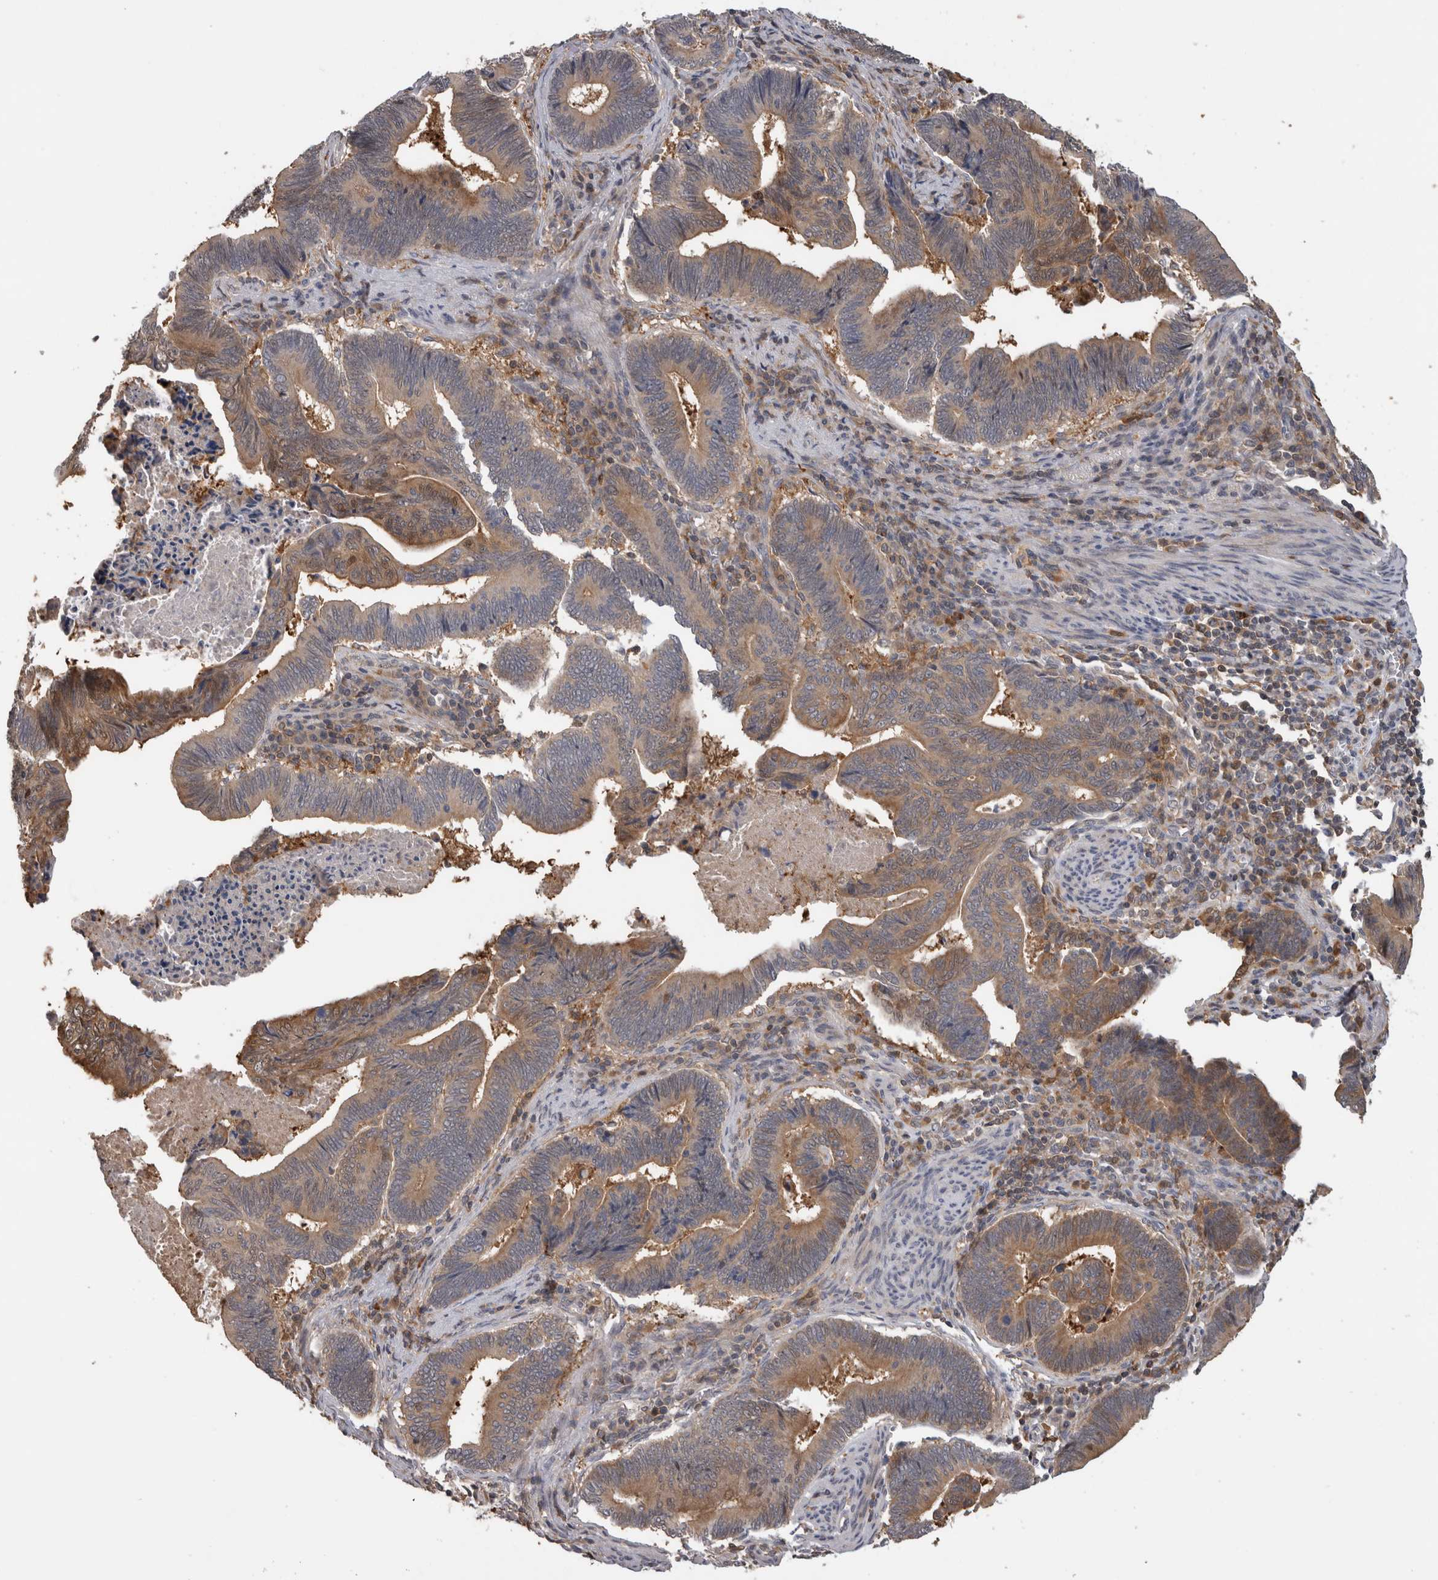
{"staining": {"intensity": "moderate", "quantity": ">75%", "location": "cytoplasmic/membranous"}, "tissue": "pancreatic cancer", "cell_type": "Tumor cells", "image_type": "cancer", "snomed": [{"axis": "morphology", "description": "Adenocarcinoma, NOS"}, {"axis": "topography", "description": "Pancreas"}], "caption": "DAB (3,3'-diaminobenzidine) immunohistochemical staining of human pancreatic adenocarcinoma reveals moderate cytoplasmic/membranous protein staining in about >75% of tumor cells. (IHC, brightfield microscopy, high magnification).", "gene": "USH1G", "patient": {"sex": "female", "age": 70}}